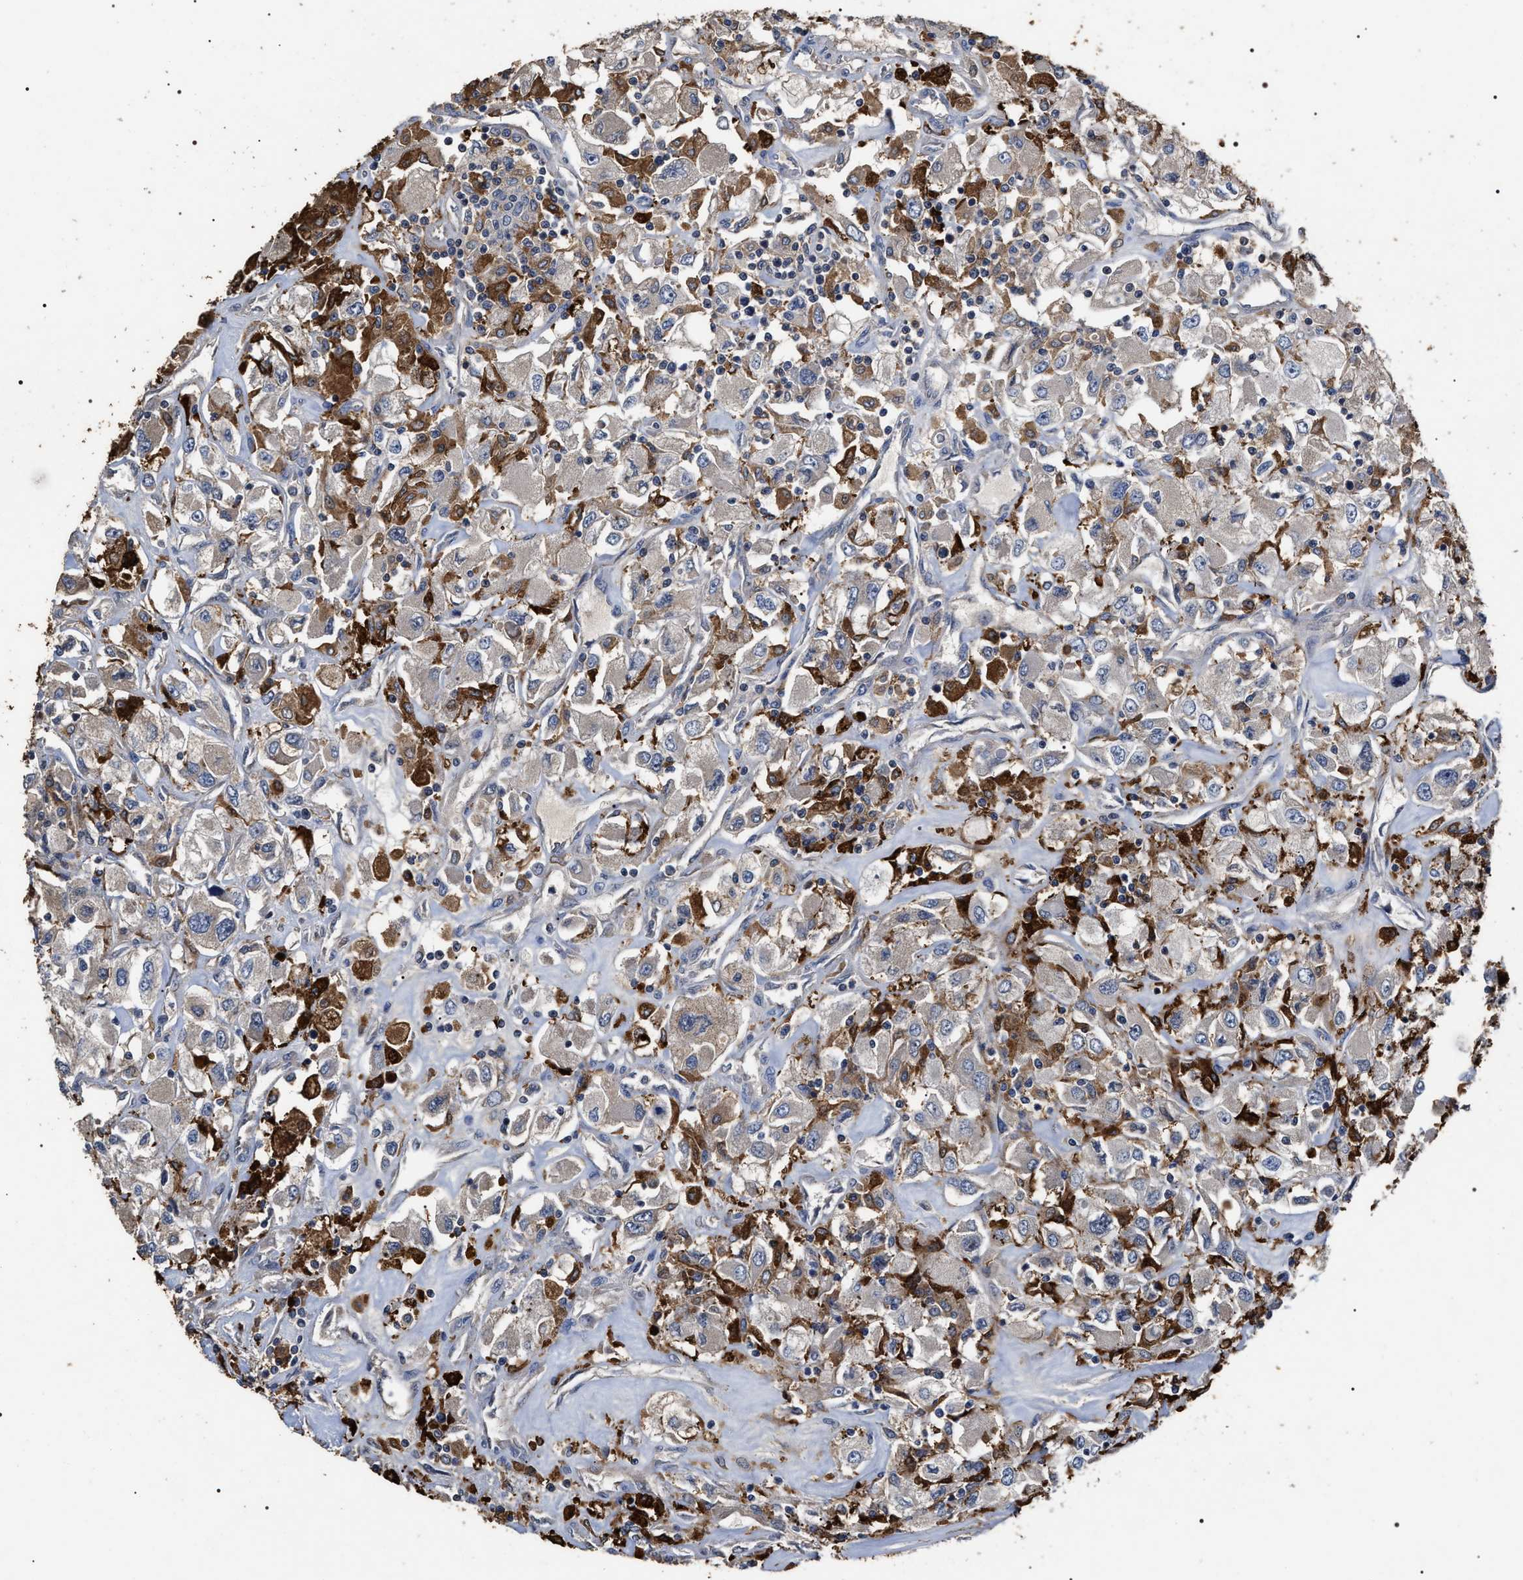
{"staining": {"intensity": "moderate", "quantity": "<25%", "location": "cytoplasmic/membranous"}, "tissue": "renal cancer", "cell_type": "Tumor cells", "image_type": "cancer", "snomed": [{"axis": "morphology", "description": "Adenocarcinoma, NOS"}, {"axis": "topography", "description": "Kidney"}], "caption": "Protein staining of renal cancer (adenocarcinoma) tissue reveals moderate cytoplasmic/membranous expression in about <25% of tumor cells.", "gene": "UPF3A", "patient": {"sex": "female", "age": 52}}